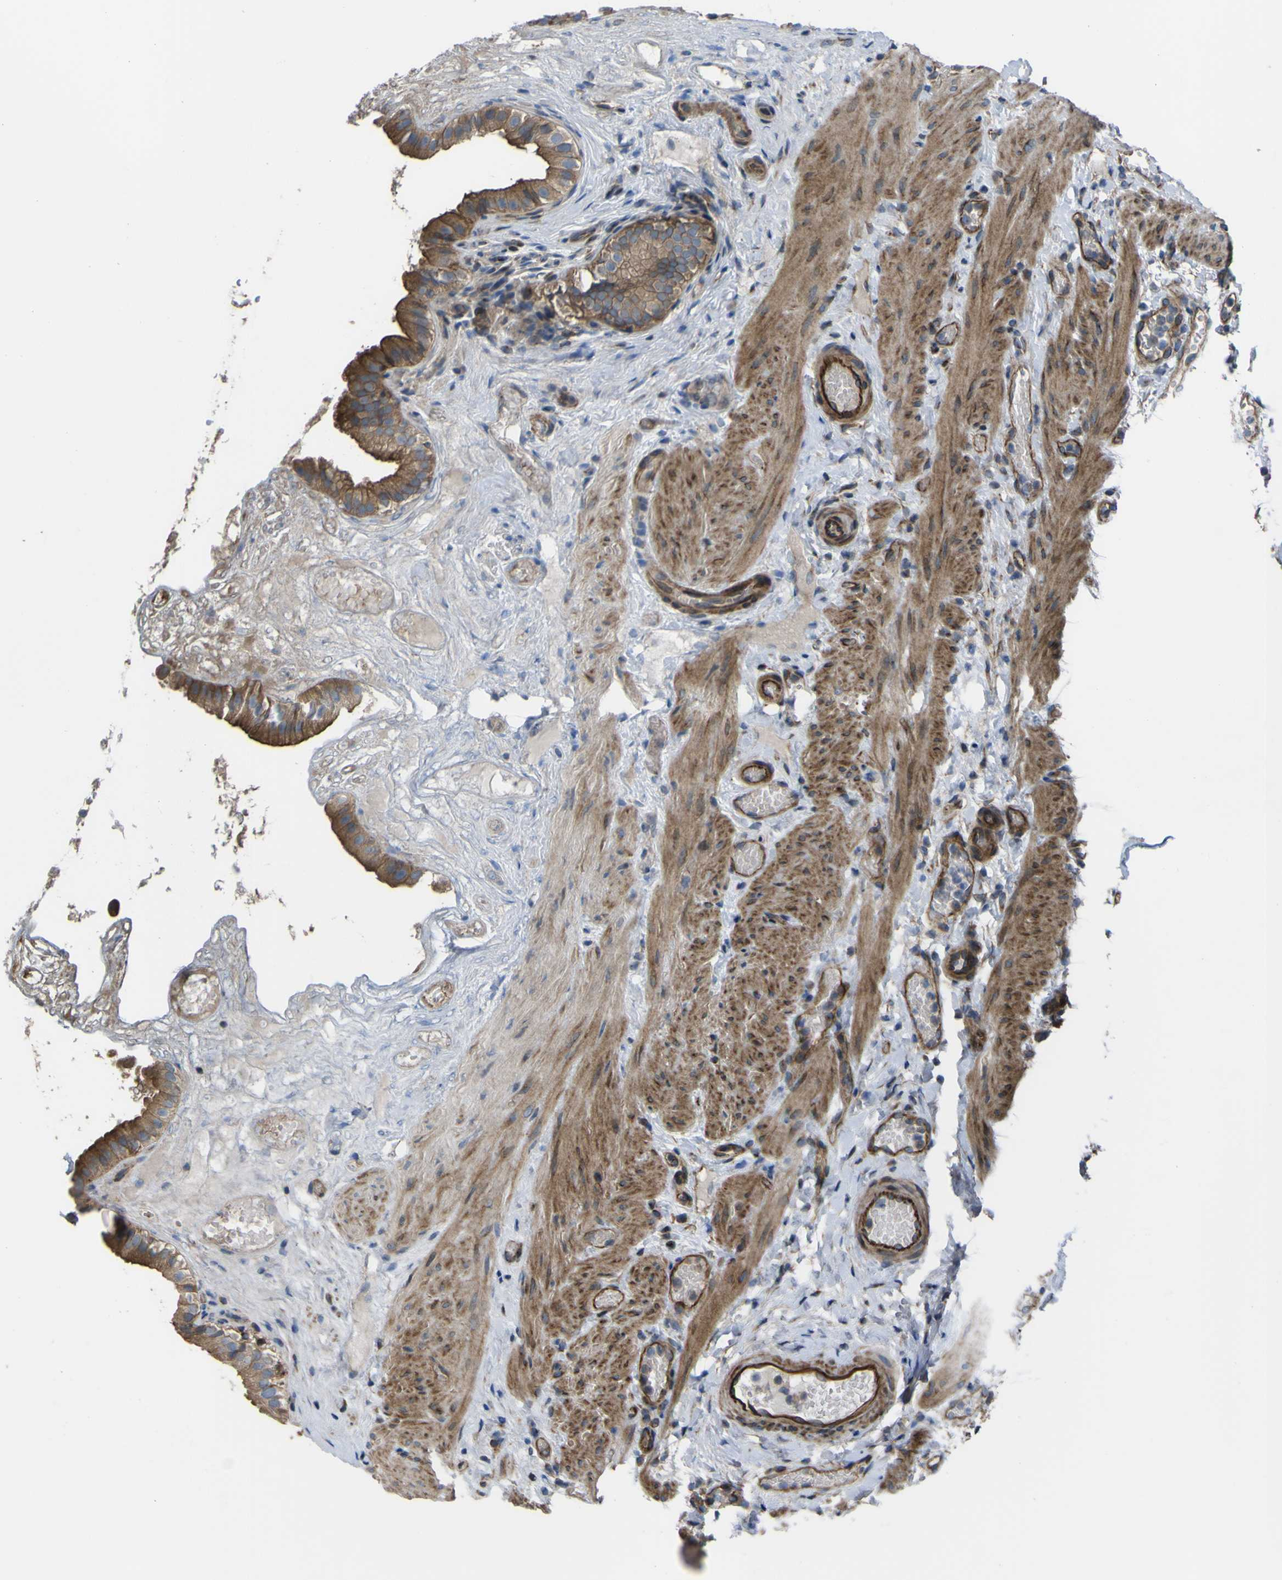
{"staining": {"intensity": "strong", "quantity": ">75%", "location": "cytoplasmic/membranous"}, "tissue": "gallbladder", "cell_type": "Glandular cells", "image_type": "normal", "snomed": [{"axis": "morphology", "description": "Normal tissue, NOS"}, {"axis": "topography", "description": "Gallbladder"}], "caption": "Gallbladder stained with immunohistochemistry displays strong cytoplasmic/membranous expression in approximately >75% of glandular cells.", "gene": "FBXO30", "patient": {"sex": "female", "age": 26}}